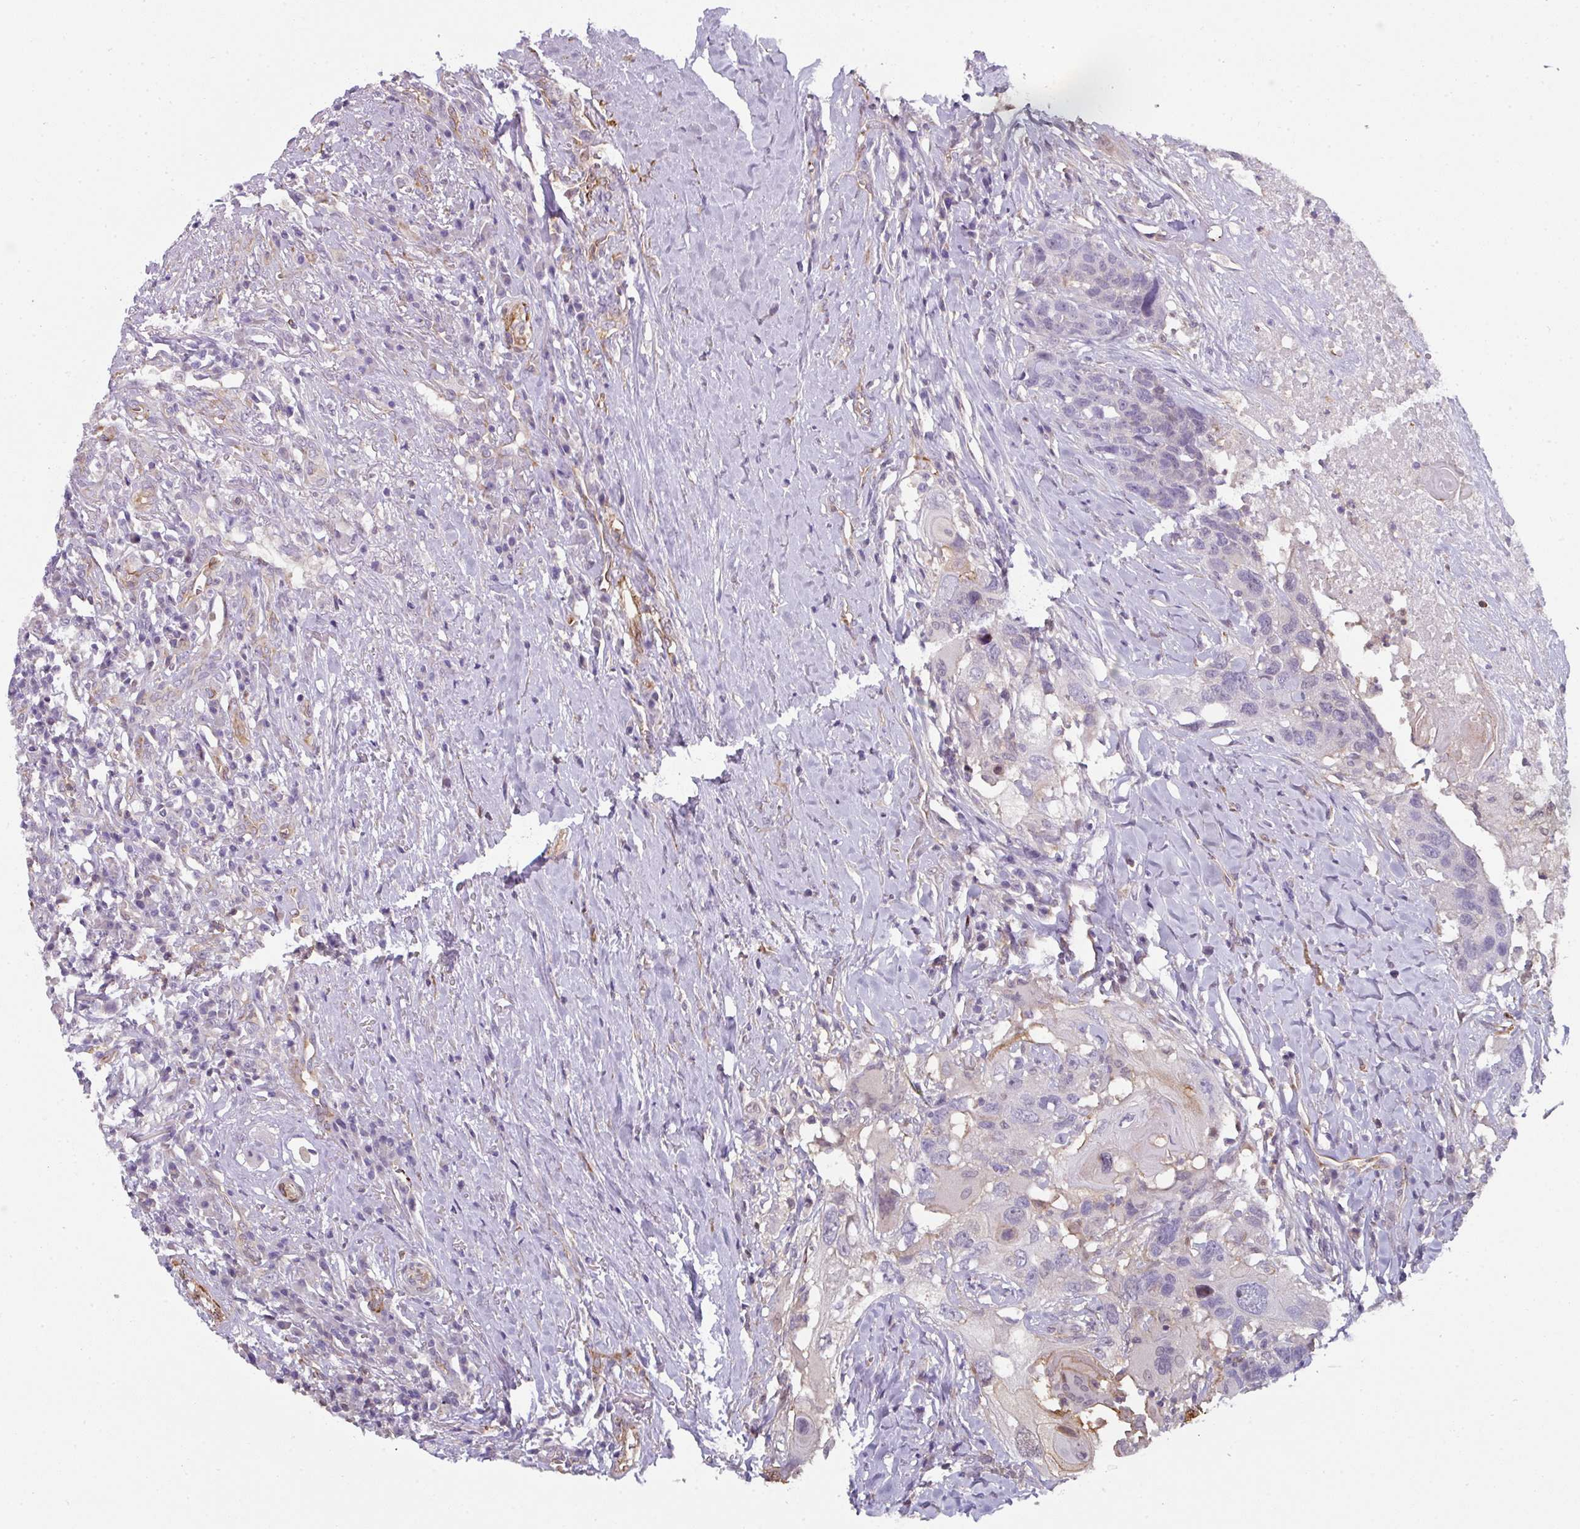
{"staining": {"intensity": "negative", "quantity": "none", "location": "none"}, "tissue": "head and neck cancer", "cell_type": "Tumor cells", "image_type": "cancer", "snomed": [{"axis": "morphology", "description": "Squamous cell carcinoma, NOS"}, {"axis": "topography", "description": "Head-Neck"}], "caption": "Tumor cells are negative for protein expression in human head and neck cancer. The staining was performed using DAB (3,3'-diaminobenzidine) to visualize the protein expression in brown, while the nuclei were stained in blue with hematoxylin (Magnification: 20x).", "gene": "BEND5", "patient": {"sex": "male", "age": 66}}